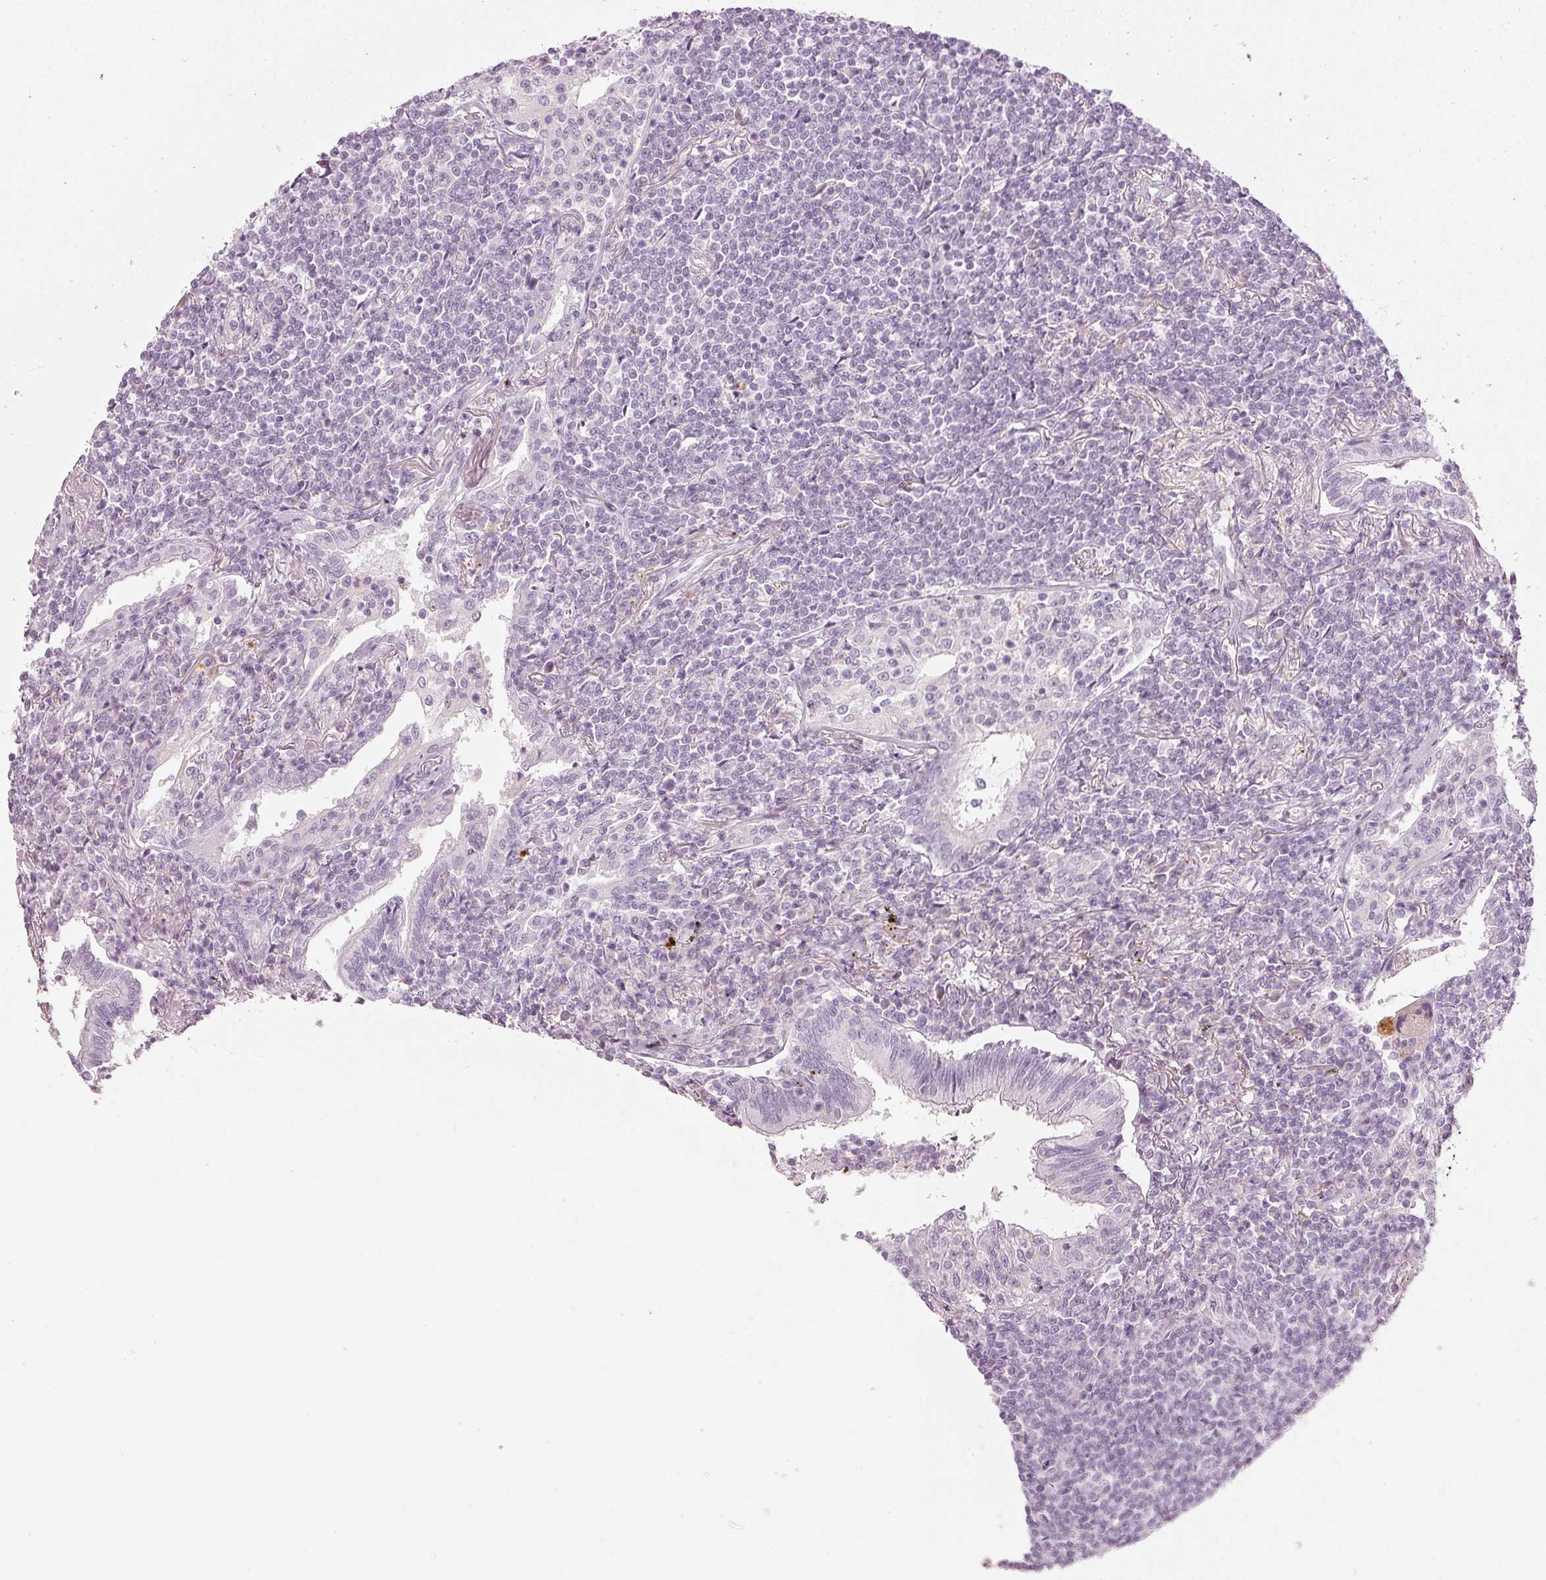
{"staining": {"intensity": "negative", "quantity": "none", "location": "none"}, "tissue": "lymphoma", "cell_type": "Tumor cells", "image_type": "cancer", "snomed": [{"axis": "morphology", "description": "Malignant lymphoma, non-Hodgkin's type, Low grade"}, {"axis": "topography", "description": "Lung"}], "caption": "An image of human malignant lymphoma, non-Hodgkin's type (low-grade) is negative for staining in tumor cells.", "gene": "LECT2", "patient": {"sex": "female", "age": 71}}